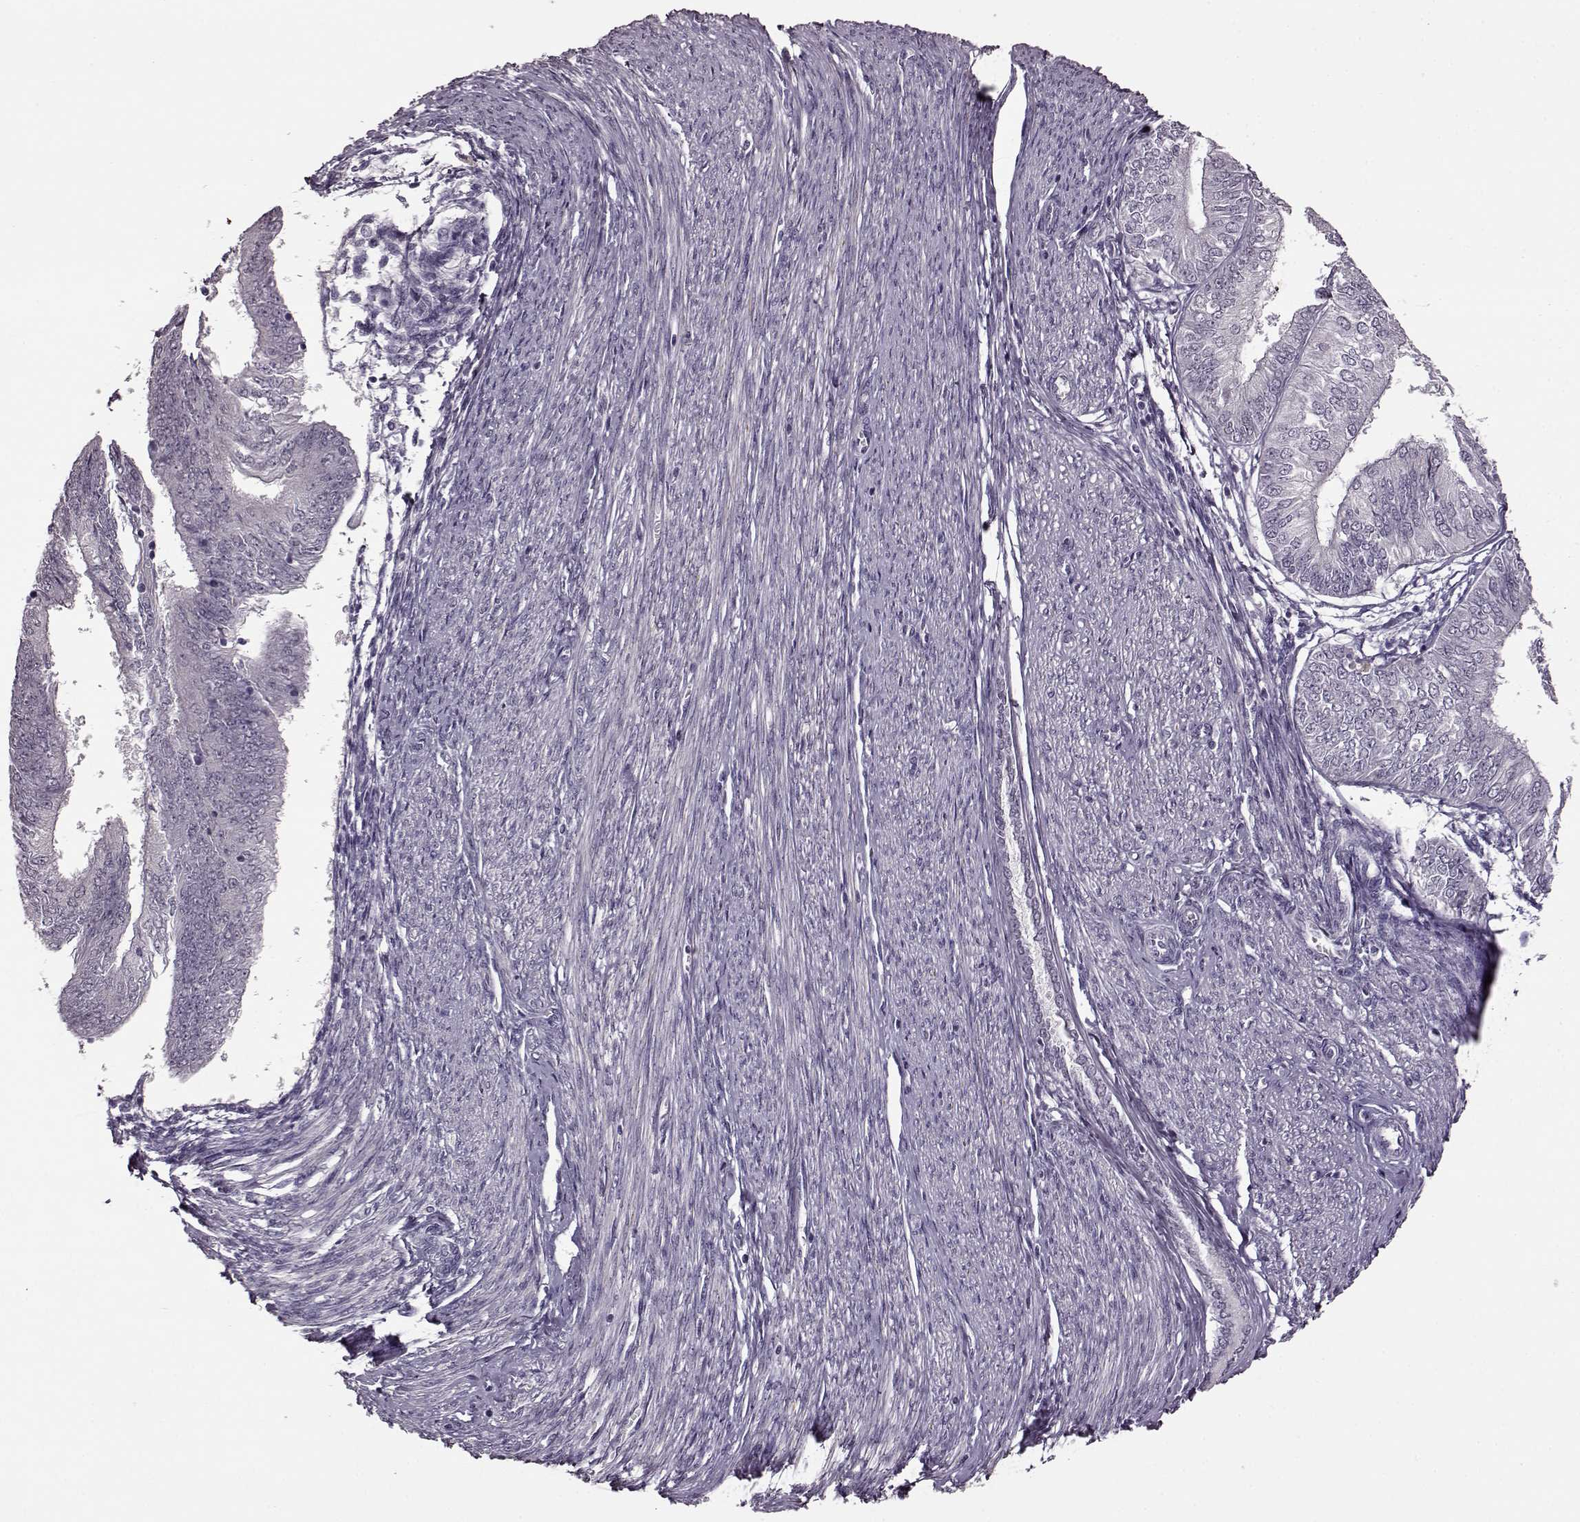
{"staining": {"intensity": "negative", "quantity": "none", "location": "none"}, "tissue": "endometrial cancer", "cell_type": "Tumor cells", "image_type": "cancer", "snomed": [{"axis": "morphology", "description": "Adenocarcinoma, NOS"}, {"axis": "topography", "description": "Endometrium"}], "caption": "Tumor cells show no significant positivity in endometrial adenocarcinoma.", "gene": "CNGA3", "patient": {"sex": "female", "age": 58}}